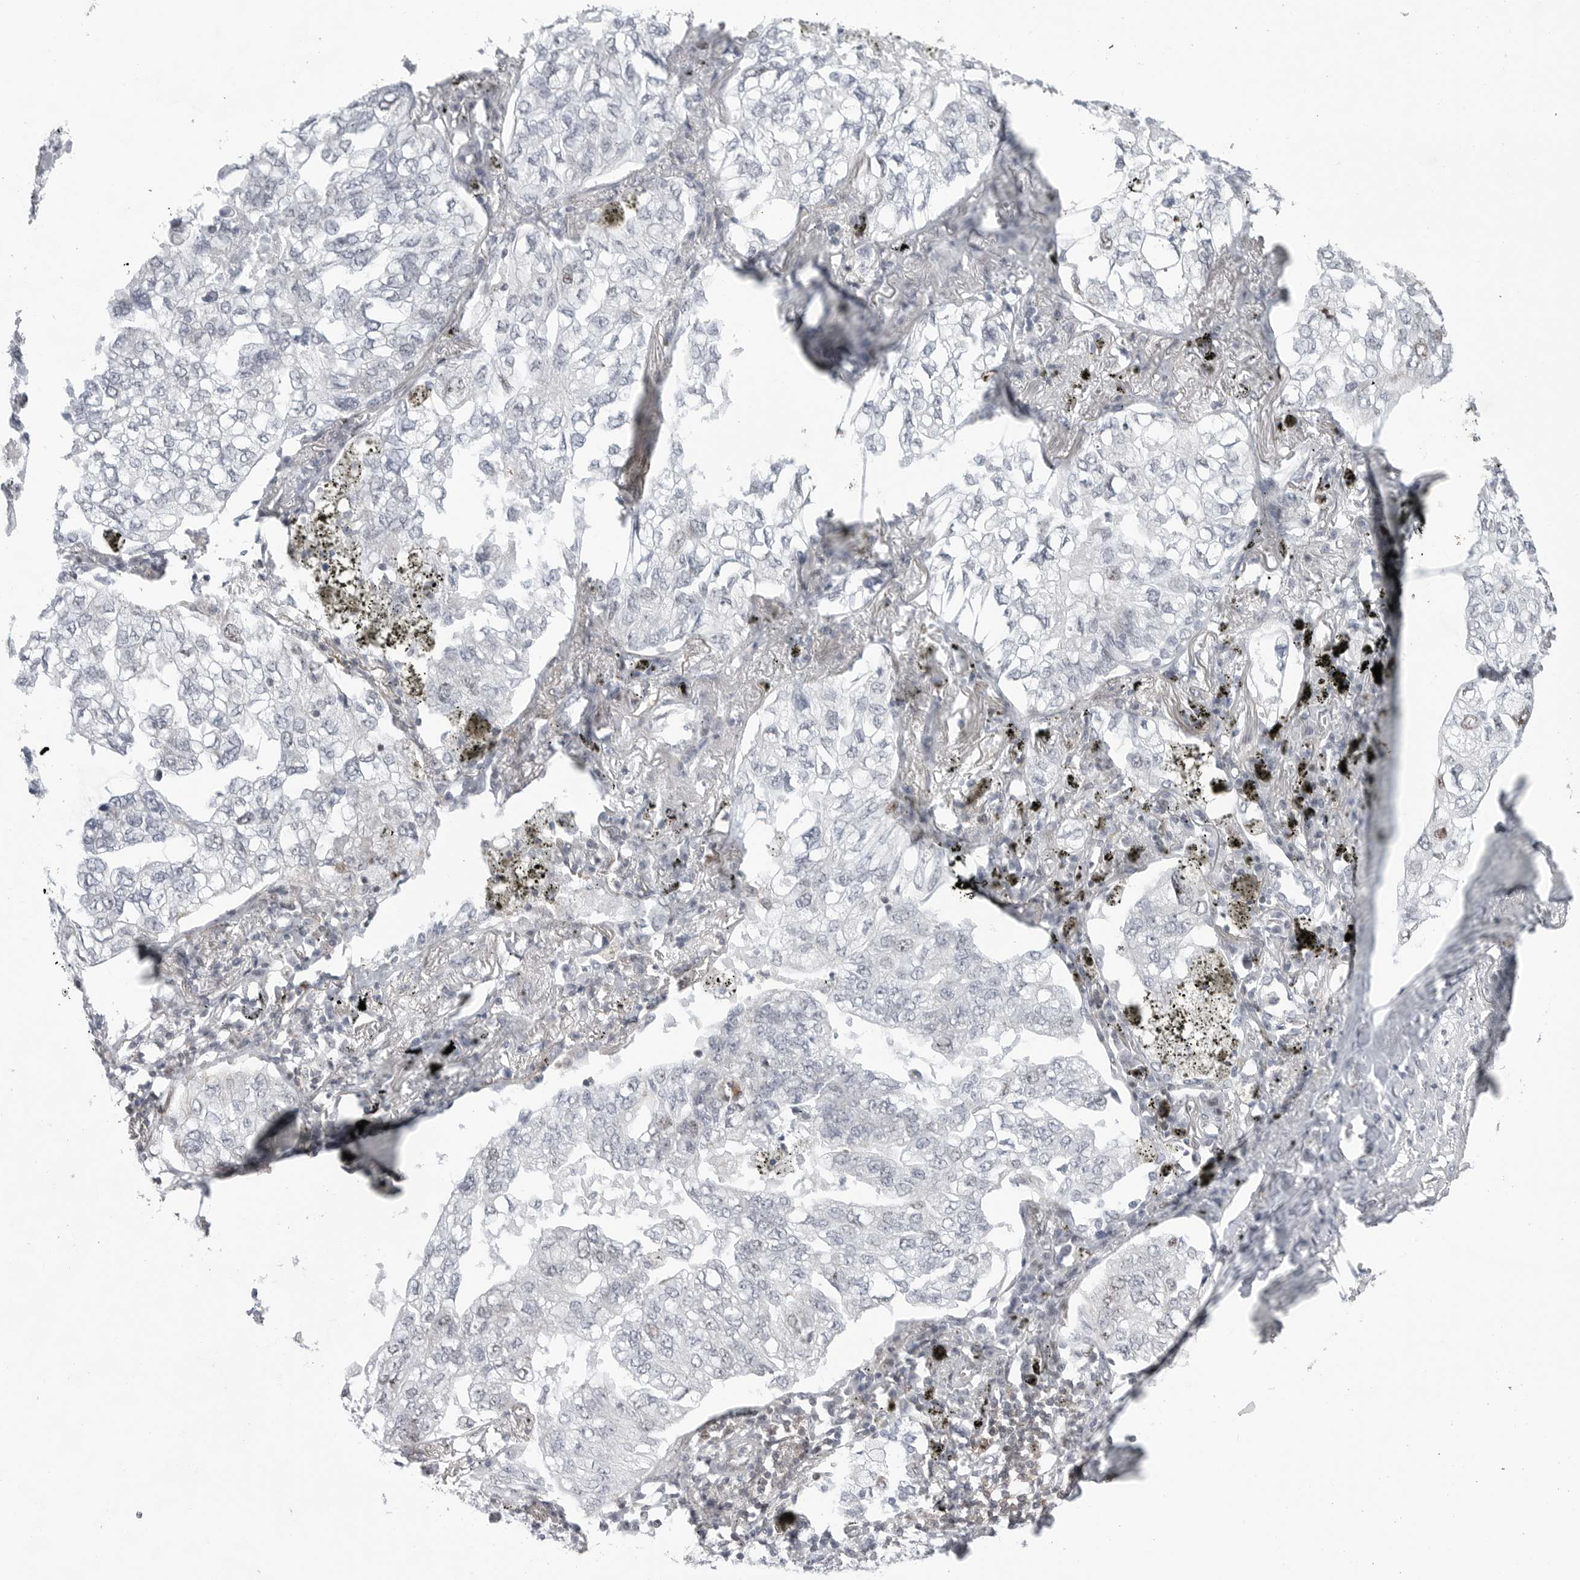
{"staining": {"intensity": "negative", "quantity": "none", "location": "none"}, "tissue": "lung cancer", "cell_type": "Tumor cells", "image_type": "cancer", "snomed": [{"axis": "morphology", "description": "Adenocarcinoma, NOS"}, {"axis": "topography", "description": "Lung"}], "caption": "This histopathology image is of lung cancer stained with immunohistochemistry (IHC) to label a protein in brown with the nuclei are counter-stained blue. There is no staining in tumor cells.", "gene": "FAM135B", "patient": {"sex": "male", "age": 65}}